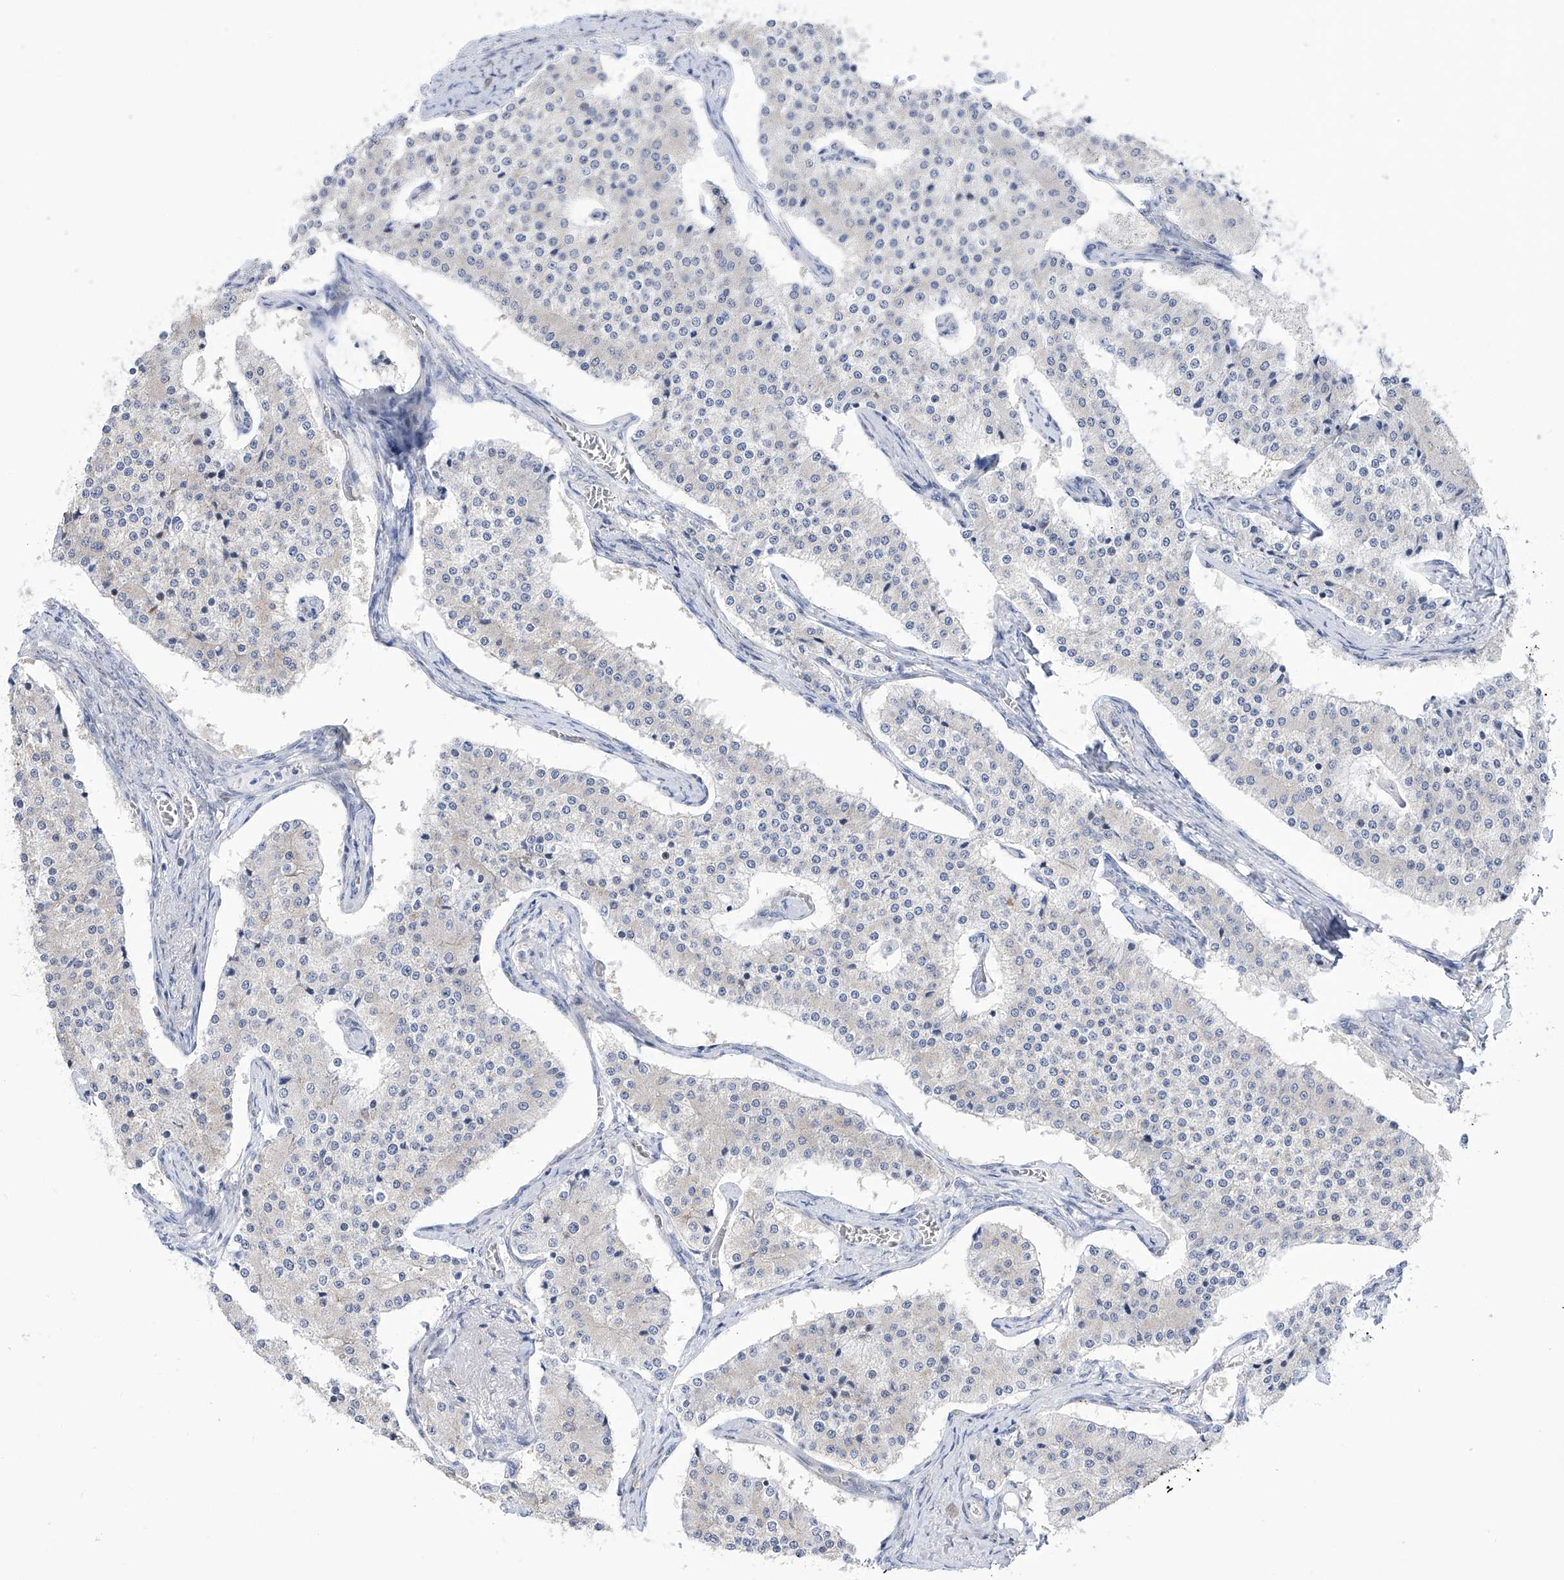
{"staining": {"intensity": "negative", "quantity": "none", "location": "none"}, "tissue": "carcinoid", "cell_type": "Tumor cells", "image_type": "cancer", "snomed": [{"axis": "morphology", "description": "Carcinoid, malignant, NOS"}, {"axis": "topography", "description": "Colon"}], "caption": "IHC of carcinoid reveals no staining in tumor cells.", "gene": "C1orf87", "patient": {"sex": "female", "age": 52}}